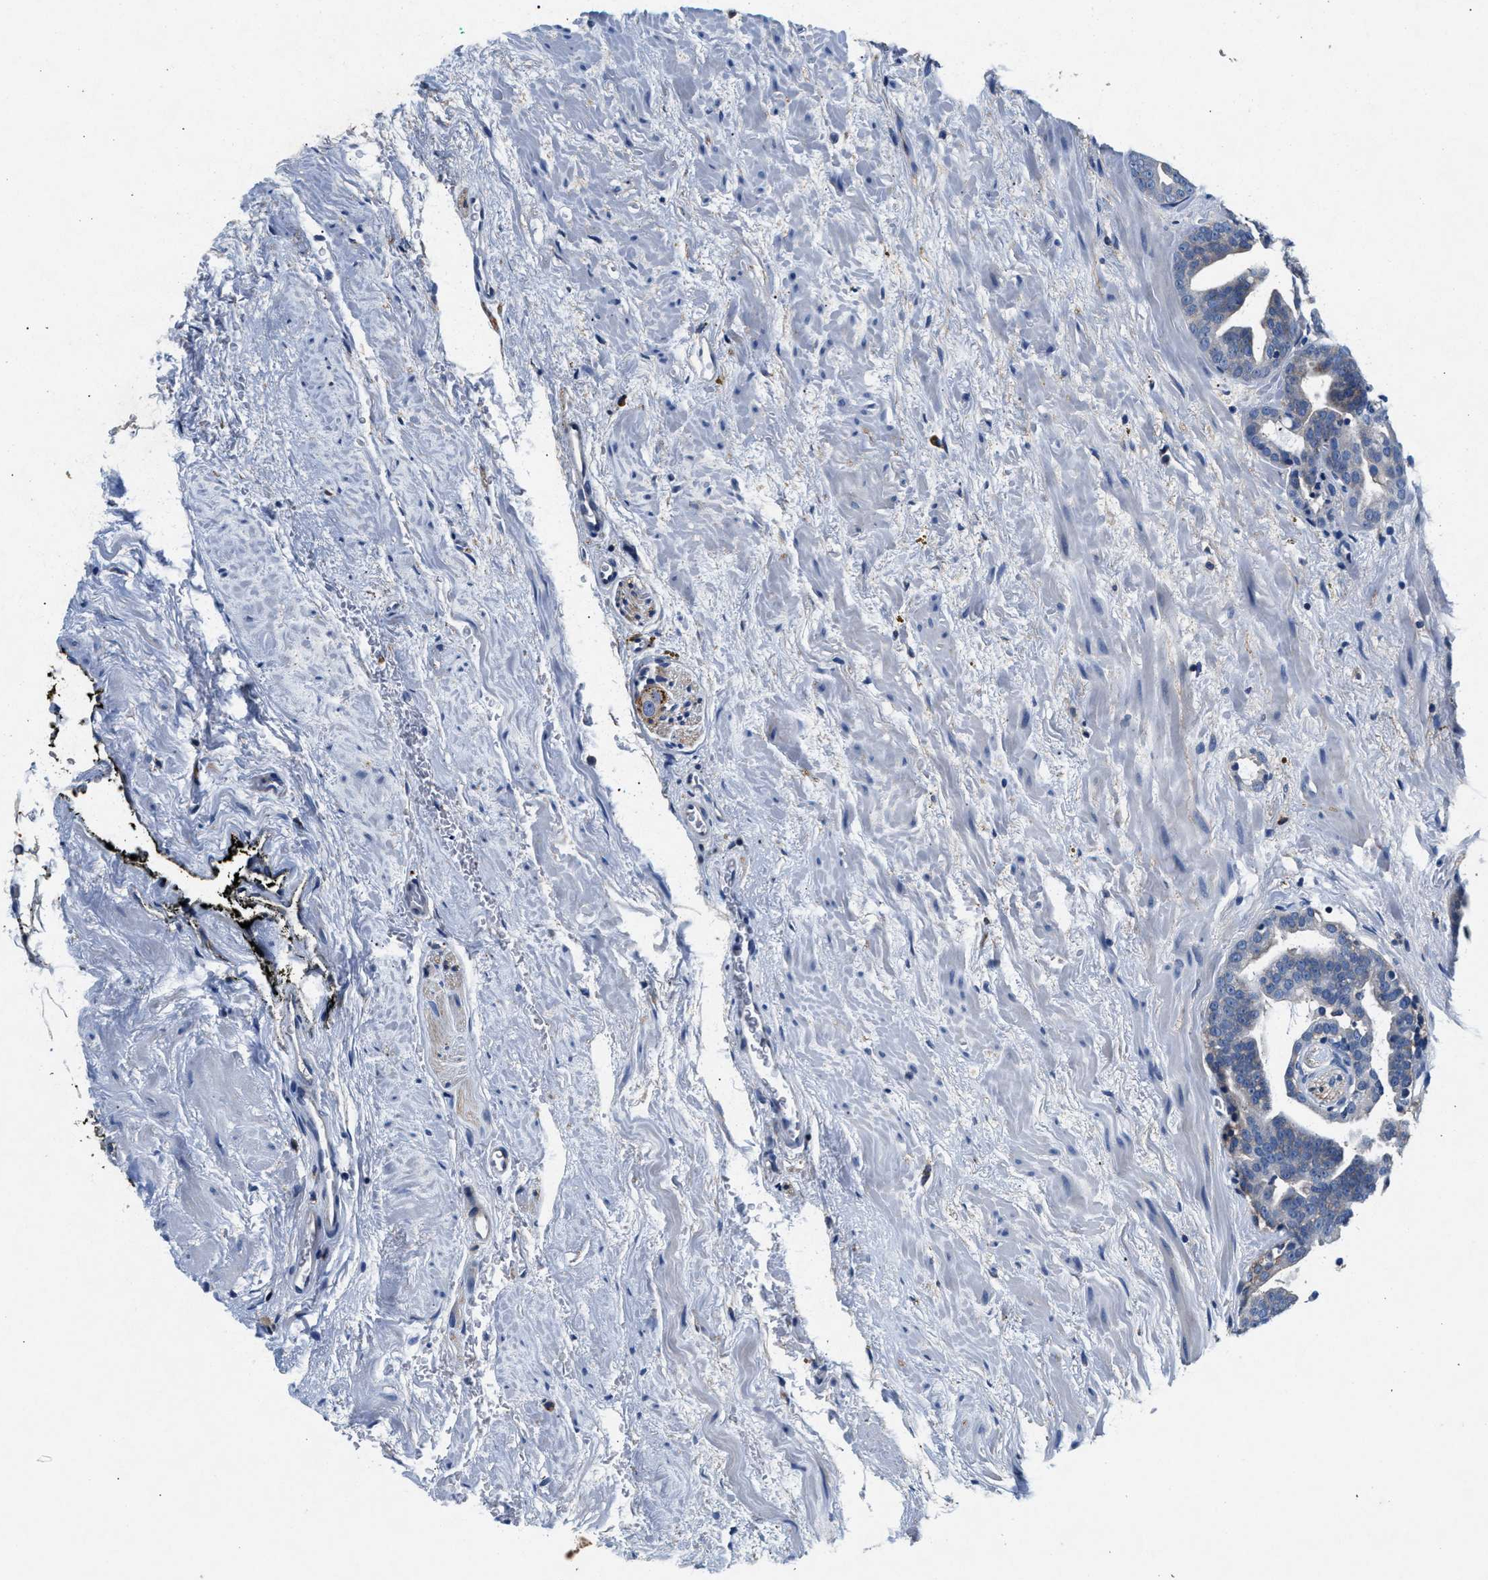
{"staining": {"intensity": "negative", "quantity": "none", "location": "none"}, "tissue": "prostate cancer", "cell_type": "Tumor cells", "image_type": "cancer", "snomed": [{"axis": "morphology", "description": "Adenocarcinoma, Low grade"}, {"axis": "topography", "description": "Prostate"}], "caption": "Prostate cancer was stained to show a protein in brown. There is no significant expression in tumor cells.", "gene": "GNAI3", "patient": {"sex": "male", "age": 63}}